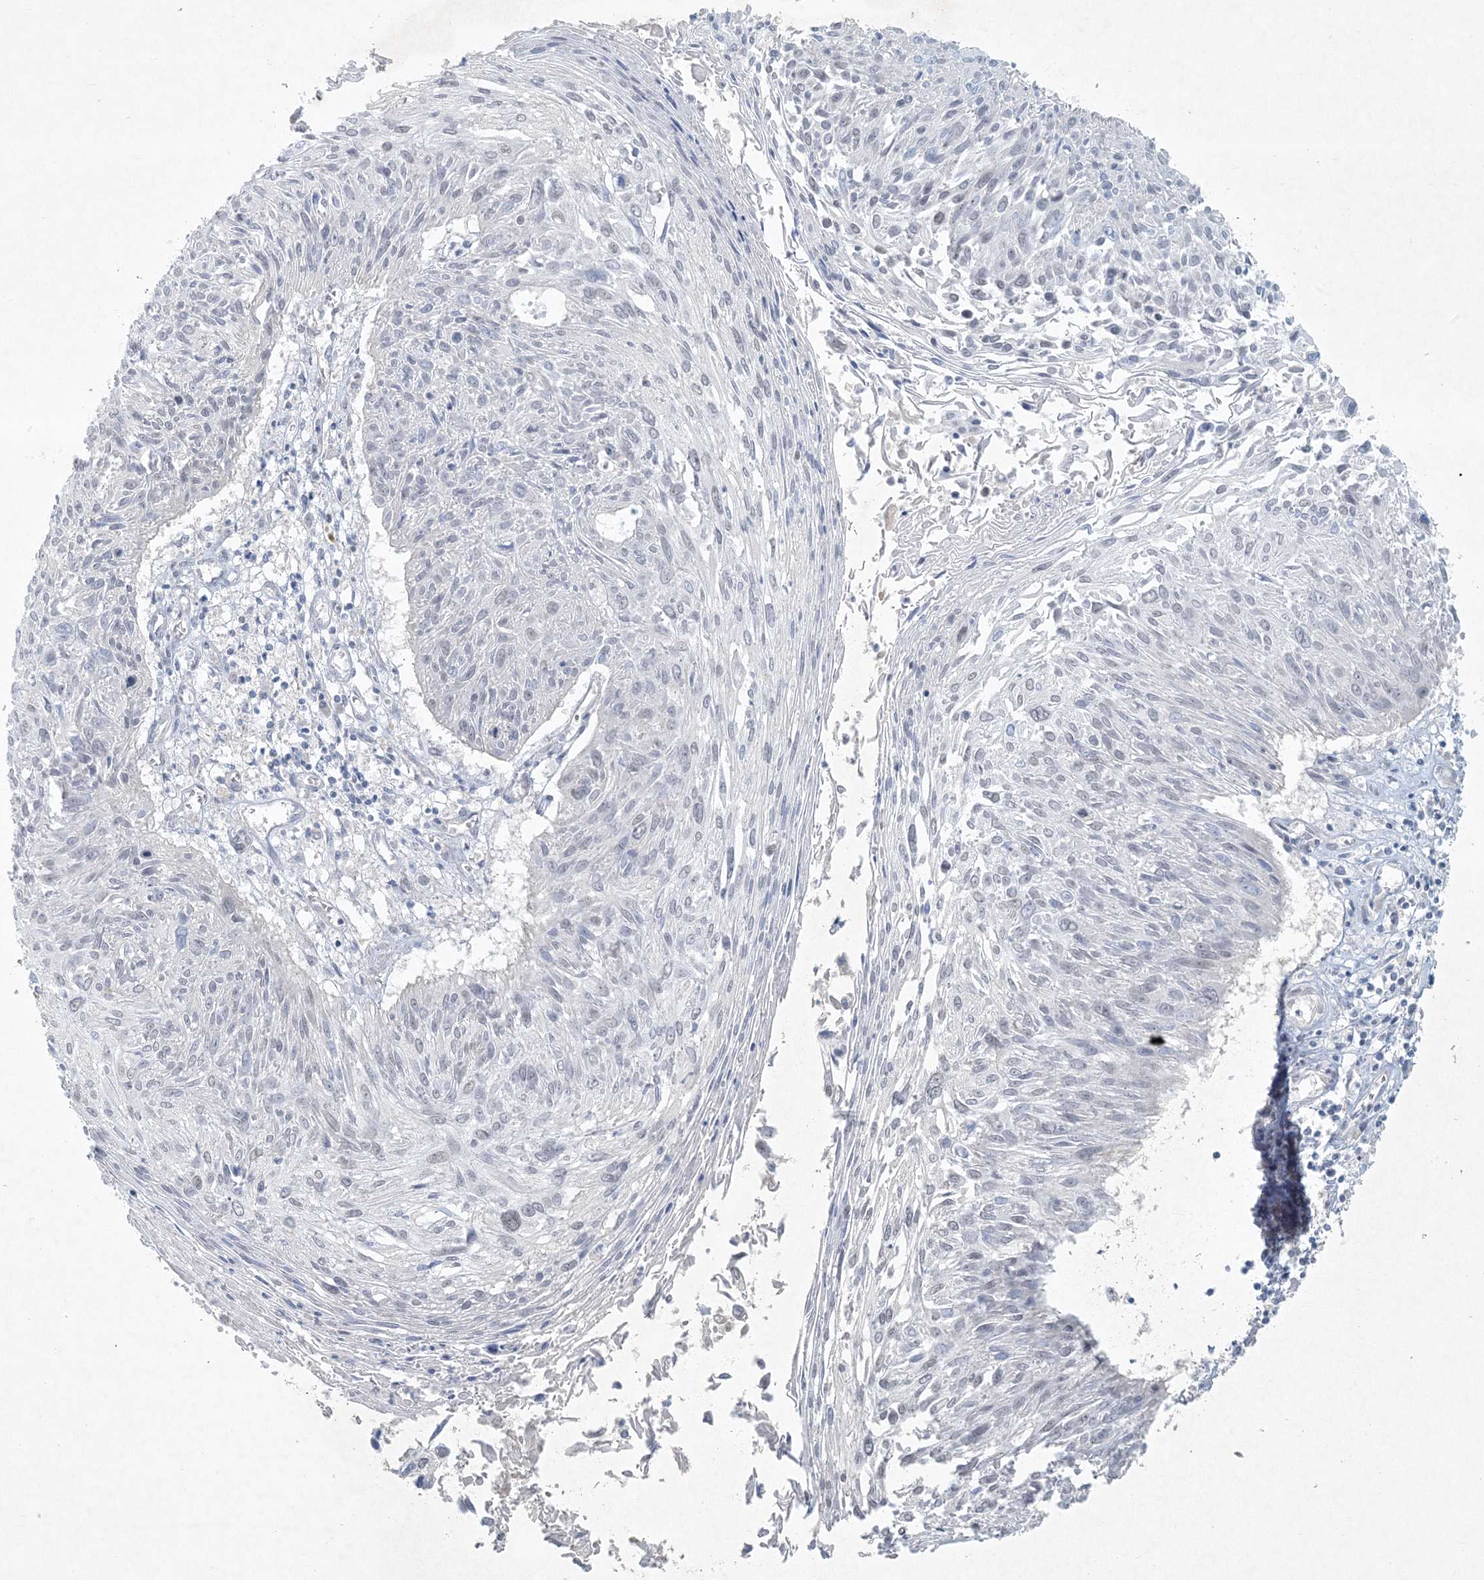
{"staining": {"intensity": "negative", "quantity": "none", "location": "none"}, "tissue": "cervical cancer", "cell_type": "Tumor cells", "image_type": "cancer", "snomed": [{"axis": "morphology", "description": "Squamous cell carcinoma, NOS"}, {"axis": "topography", "description": "Cervix"}], "caption": "This image is of squamous cell carcinoma (cervical) stained with immunohistochemistry to label a protein in brown with the nuclei are counter-stained blue. There is no positivity in tumor cells.", "gene": "BCORL1", "patient": {"sex": "female", "age": 51}}